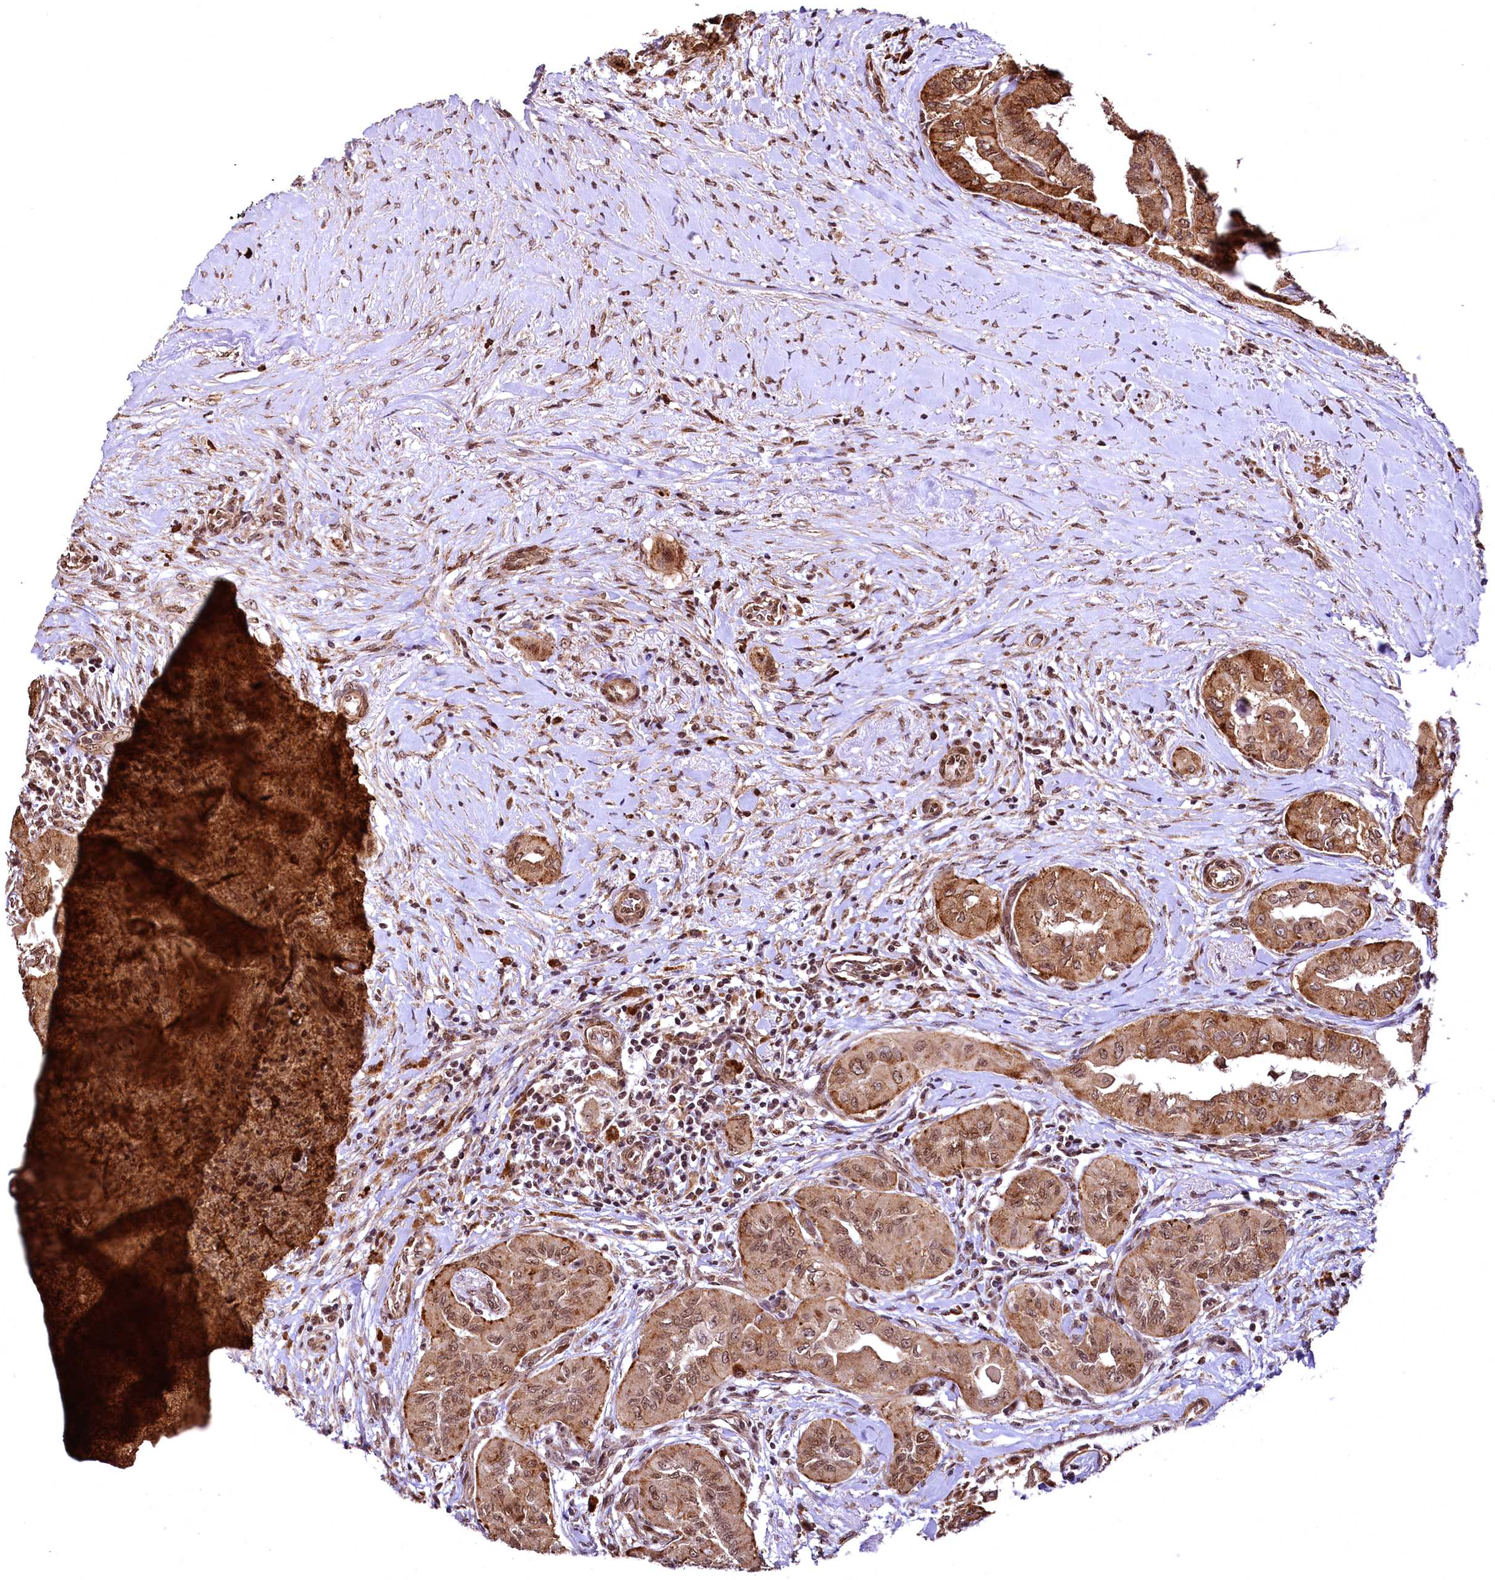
{"staining": {"intensity": "moderate", "quantity": ">75%", "location": "cytoplasmic/membranous,nuclear"}, "tissue": "thyroid cancer", "cell_type": "Tumor cells", "image_type": "cancer", "snomed": [{"axis": "morphology", "description": "Papillary adenocarcinoma, NOS"}, {"axis": "topography", "description": "Thyroid gland"}], "caption": "Brown immunohistochemical staining in human thyroid cancer (papillary adenocarcinoma) shows moderate cytoplasmic/membranous and nuclear staining in approximately >75% of tumor cells.", "gene": "PDS5B", "patient": {"sex": "female", "age": 59}}